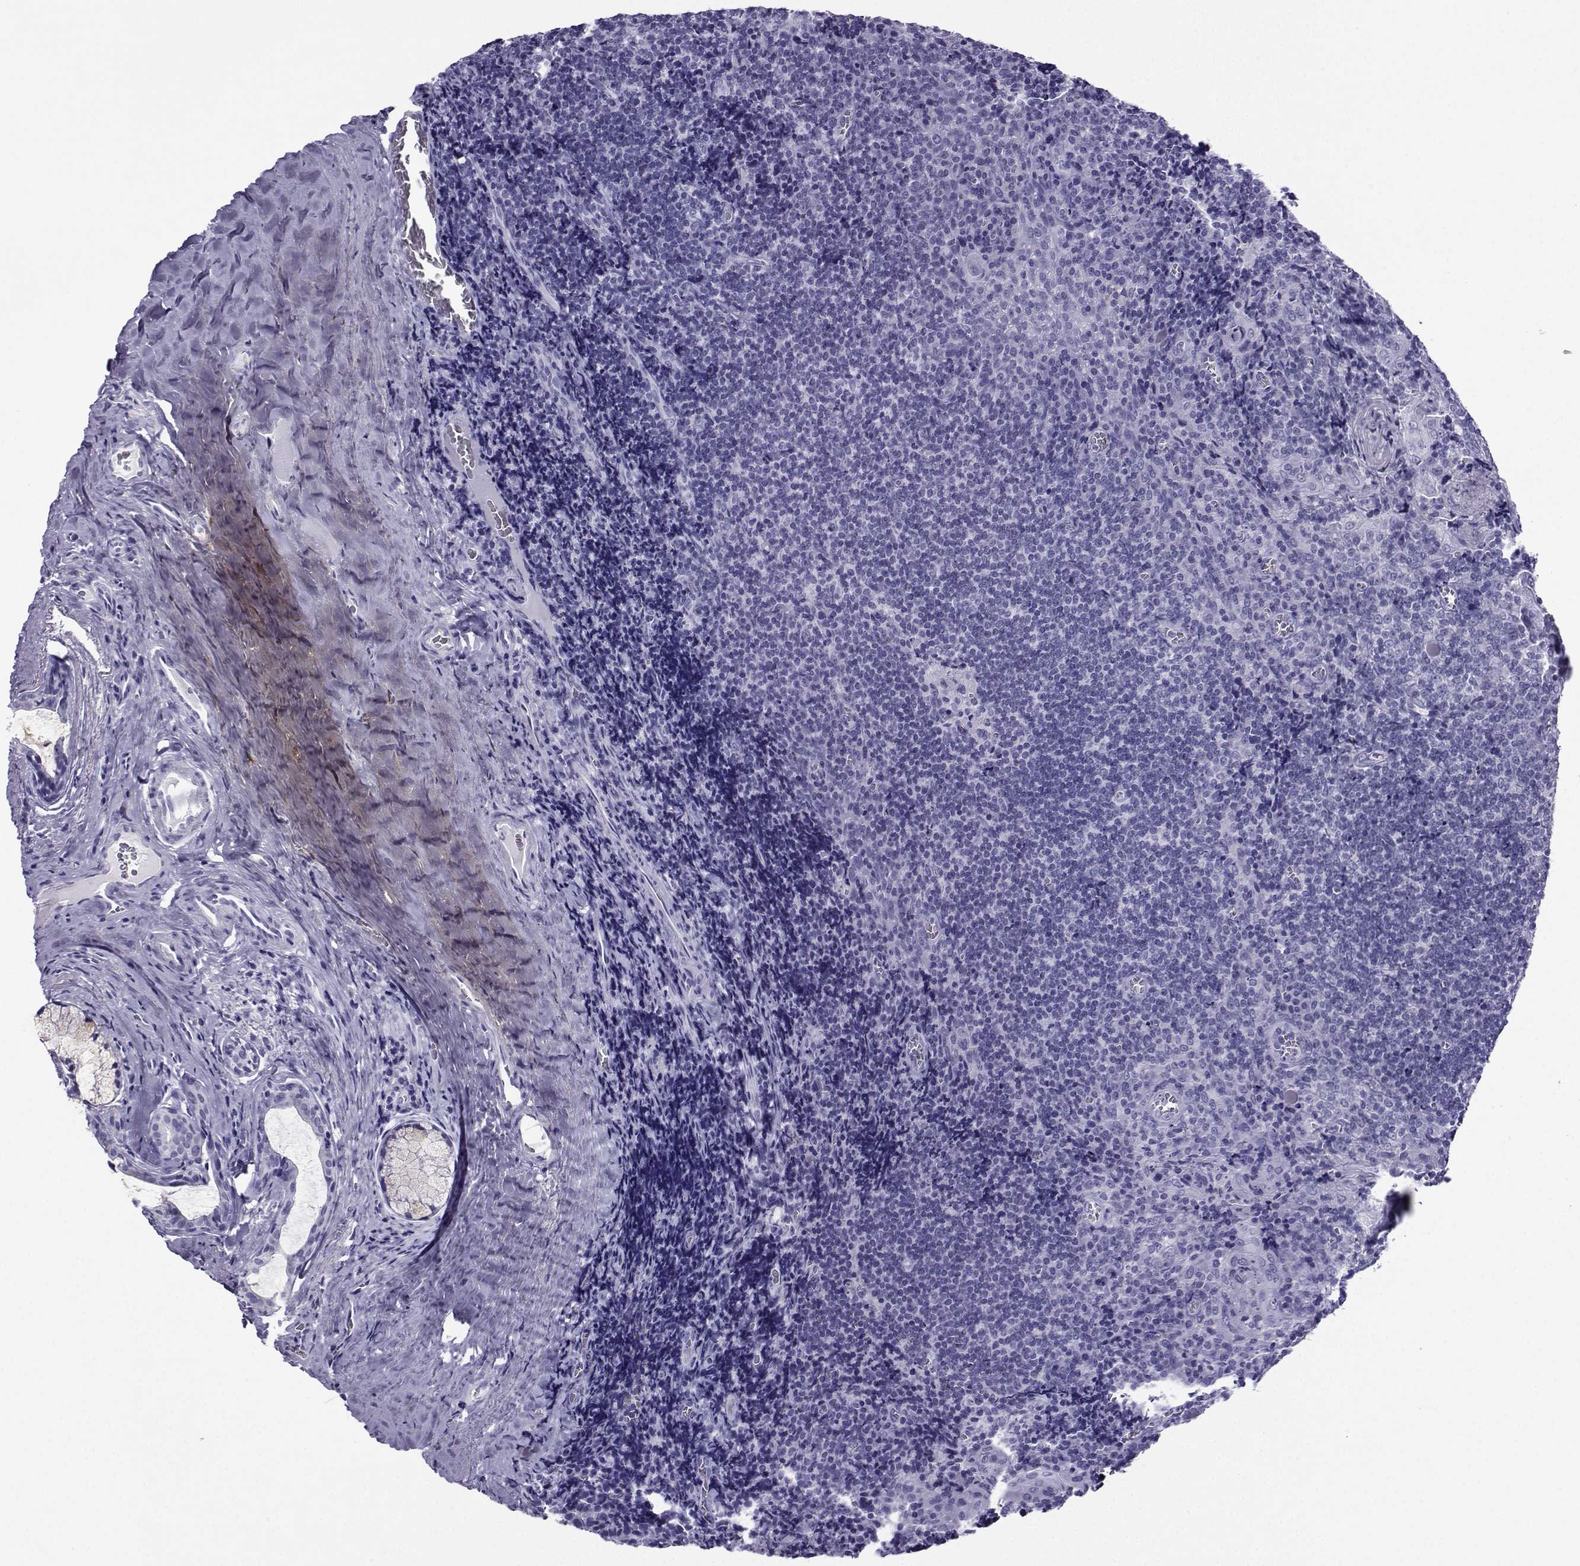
{"staining": {"intensity": "negative", "quantity": "none", "location": "none"}, "tissue": "tonsil", "cell_type": "Germinal center cells", "image_type": "normal", "snomed": [{"axis": "morphology", "description": "Normal tissue, NOS"}, {"axis": "morphology", "description": "Inflammation, NOS"}, {"axis": "topography", "description": "Tonsil"}], "caption": "Germinal center cells are negative for protein expression in unremarkable human tonsil.", "gene": "CRYBB1", "patient": {"sex": "female", "age": 31}}